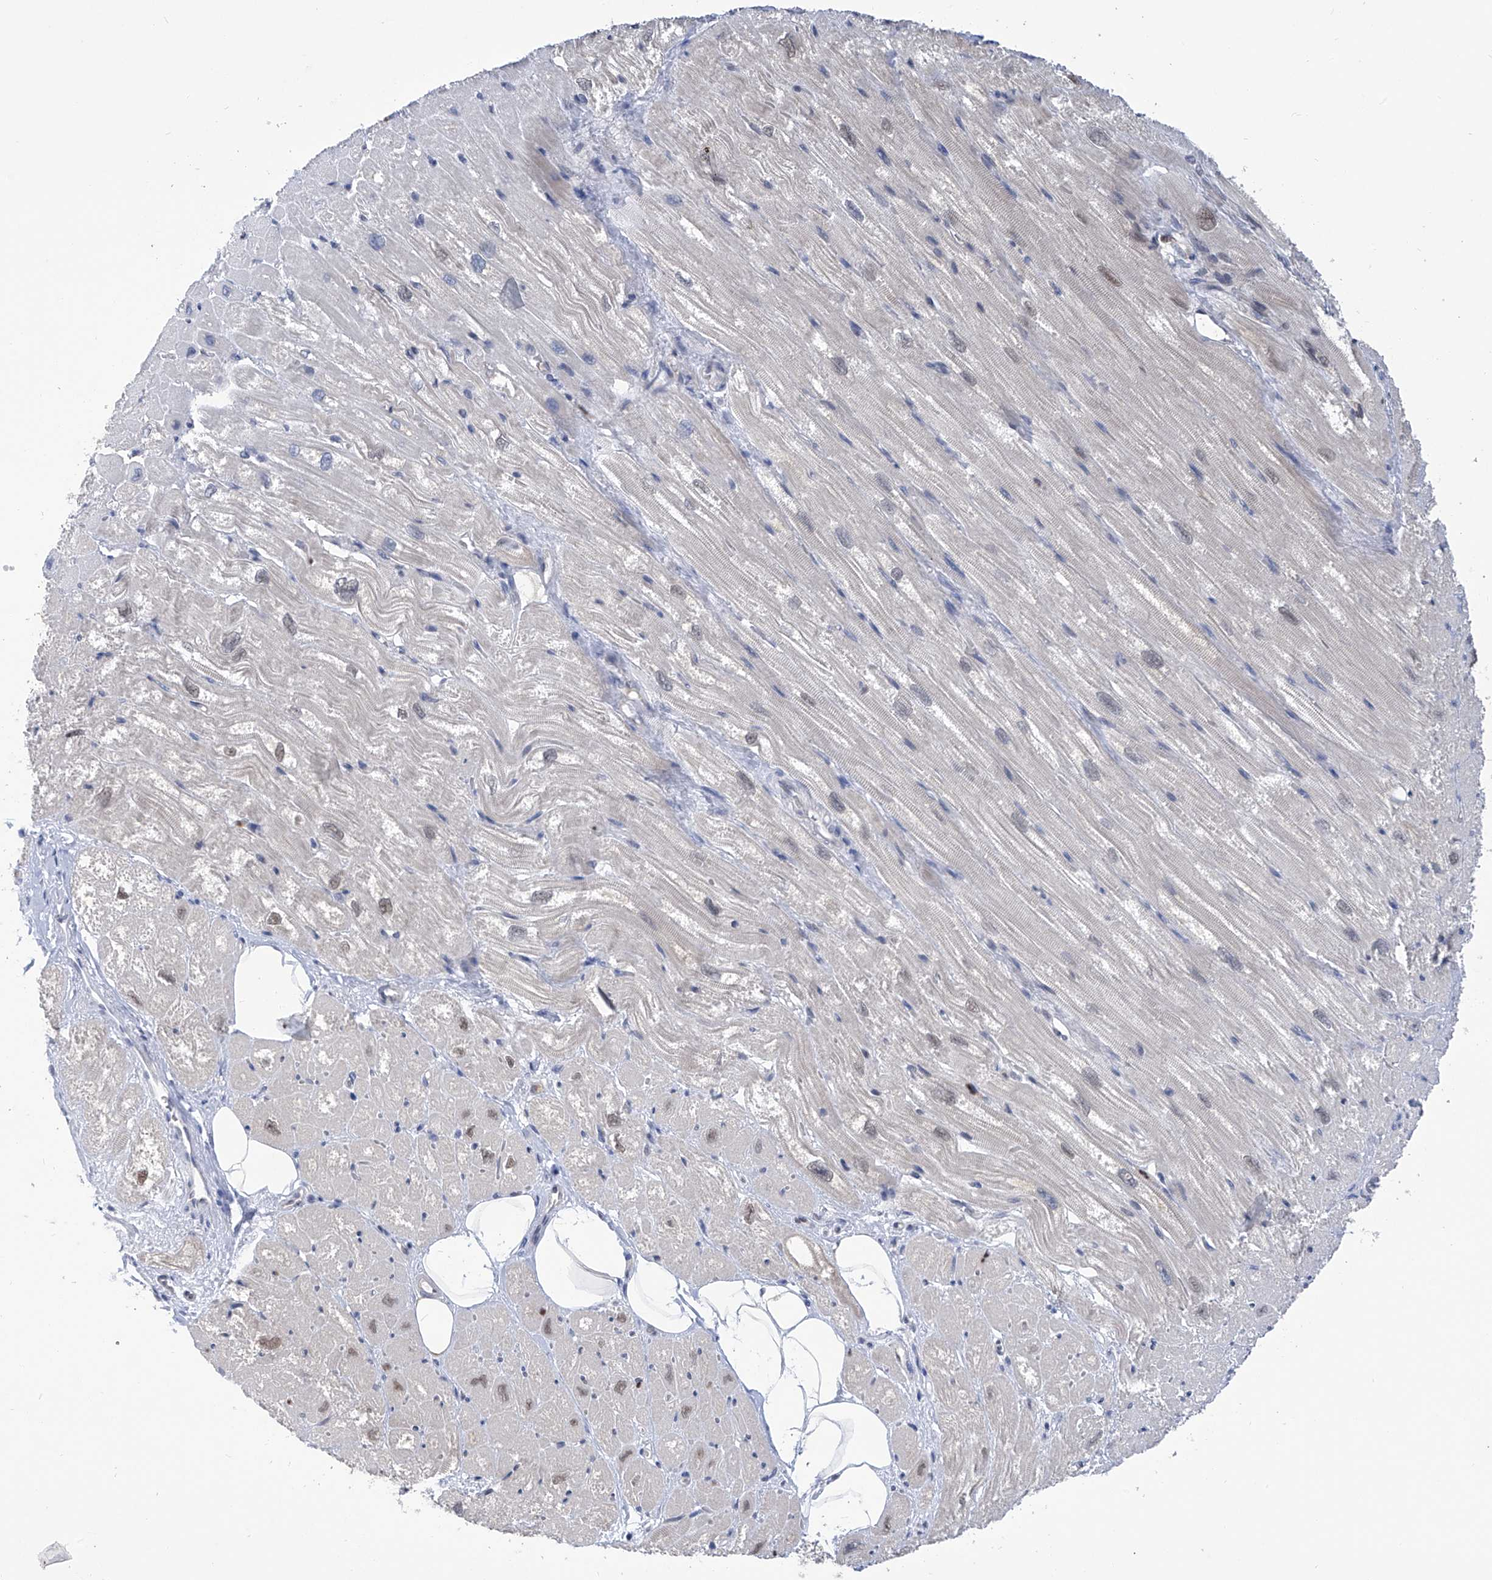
{"staining": {"intensity": "moderate", "quantity": "<25%", "location": "cytoplasmic/membranous"}, "tissue": "heart muscle", "cell_type": "Cardiomyocytes", "image_type": "normal", "snomed": [{"axis": "morphology", "description": "Normal tissue, NOS"}, {"axis": "topography", "description": "Heart"}], "caption": "Cardiomyocytes show moderate cytoplasmic/membranous staining in about <25% of cells in normal heart muscle.", "gene": "PHF20", "patient": {"sex": "male", "age": 50}}